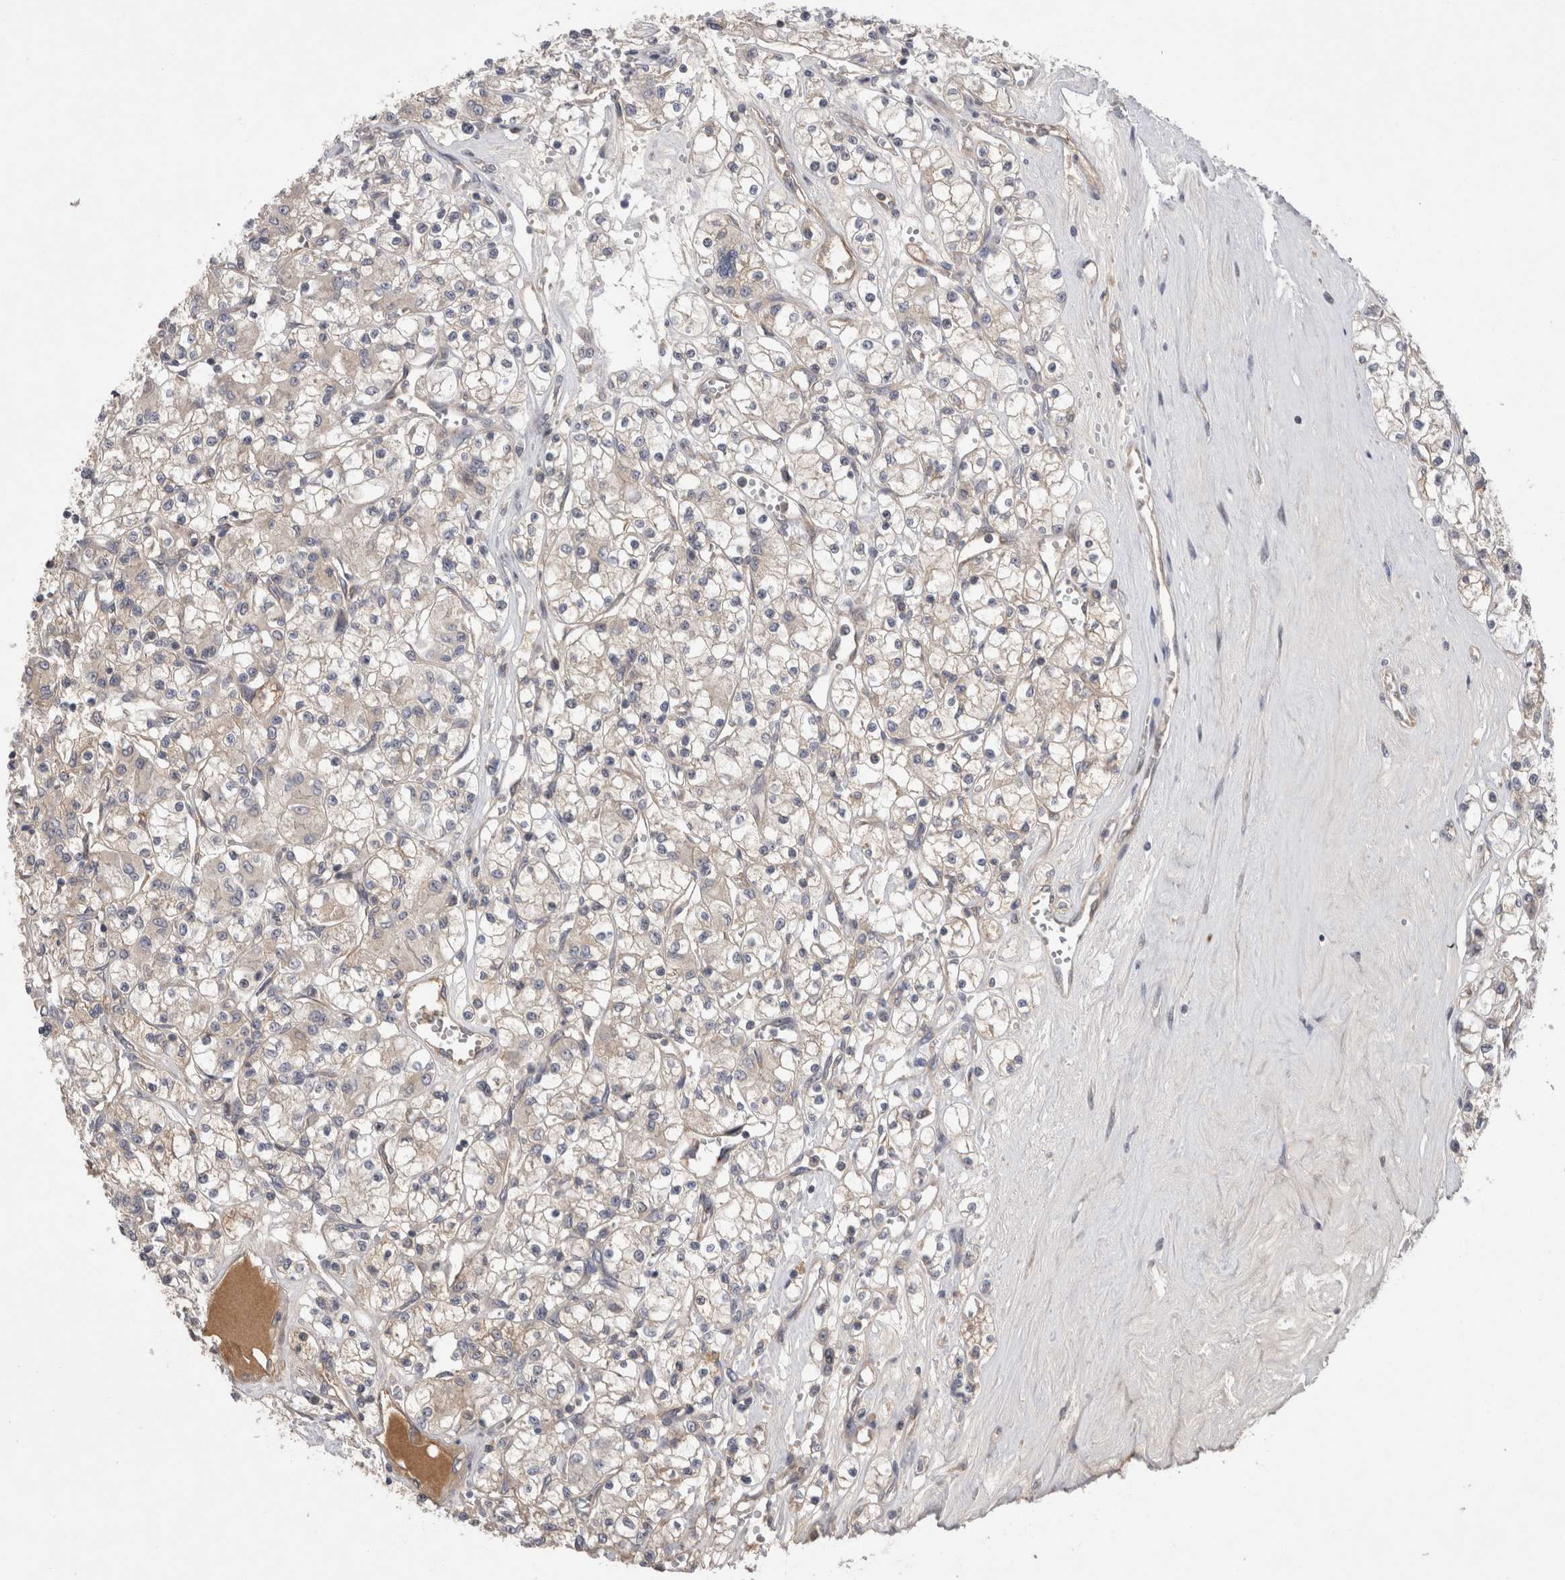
{"staining": {"intensity": "negative", "quantity": "none", "location": "none"}, "tissue": "renal cancer", "cell_type": "Tumor cells", "image_type": "cancer", "snomed": [{"axis": "morphology", "description": "Adenocarcinoma, NOS"}, {"axis": "topography", "description": "Kidney"}], "caption": "Immunohistochemistry (IHC) of renal cancer shows no positivity in tumor cells.", "gene": "DARS2", "patient": {"sex": "female", "age": 59}}